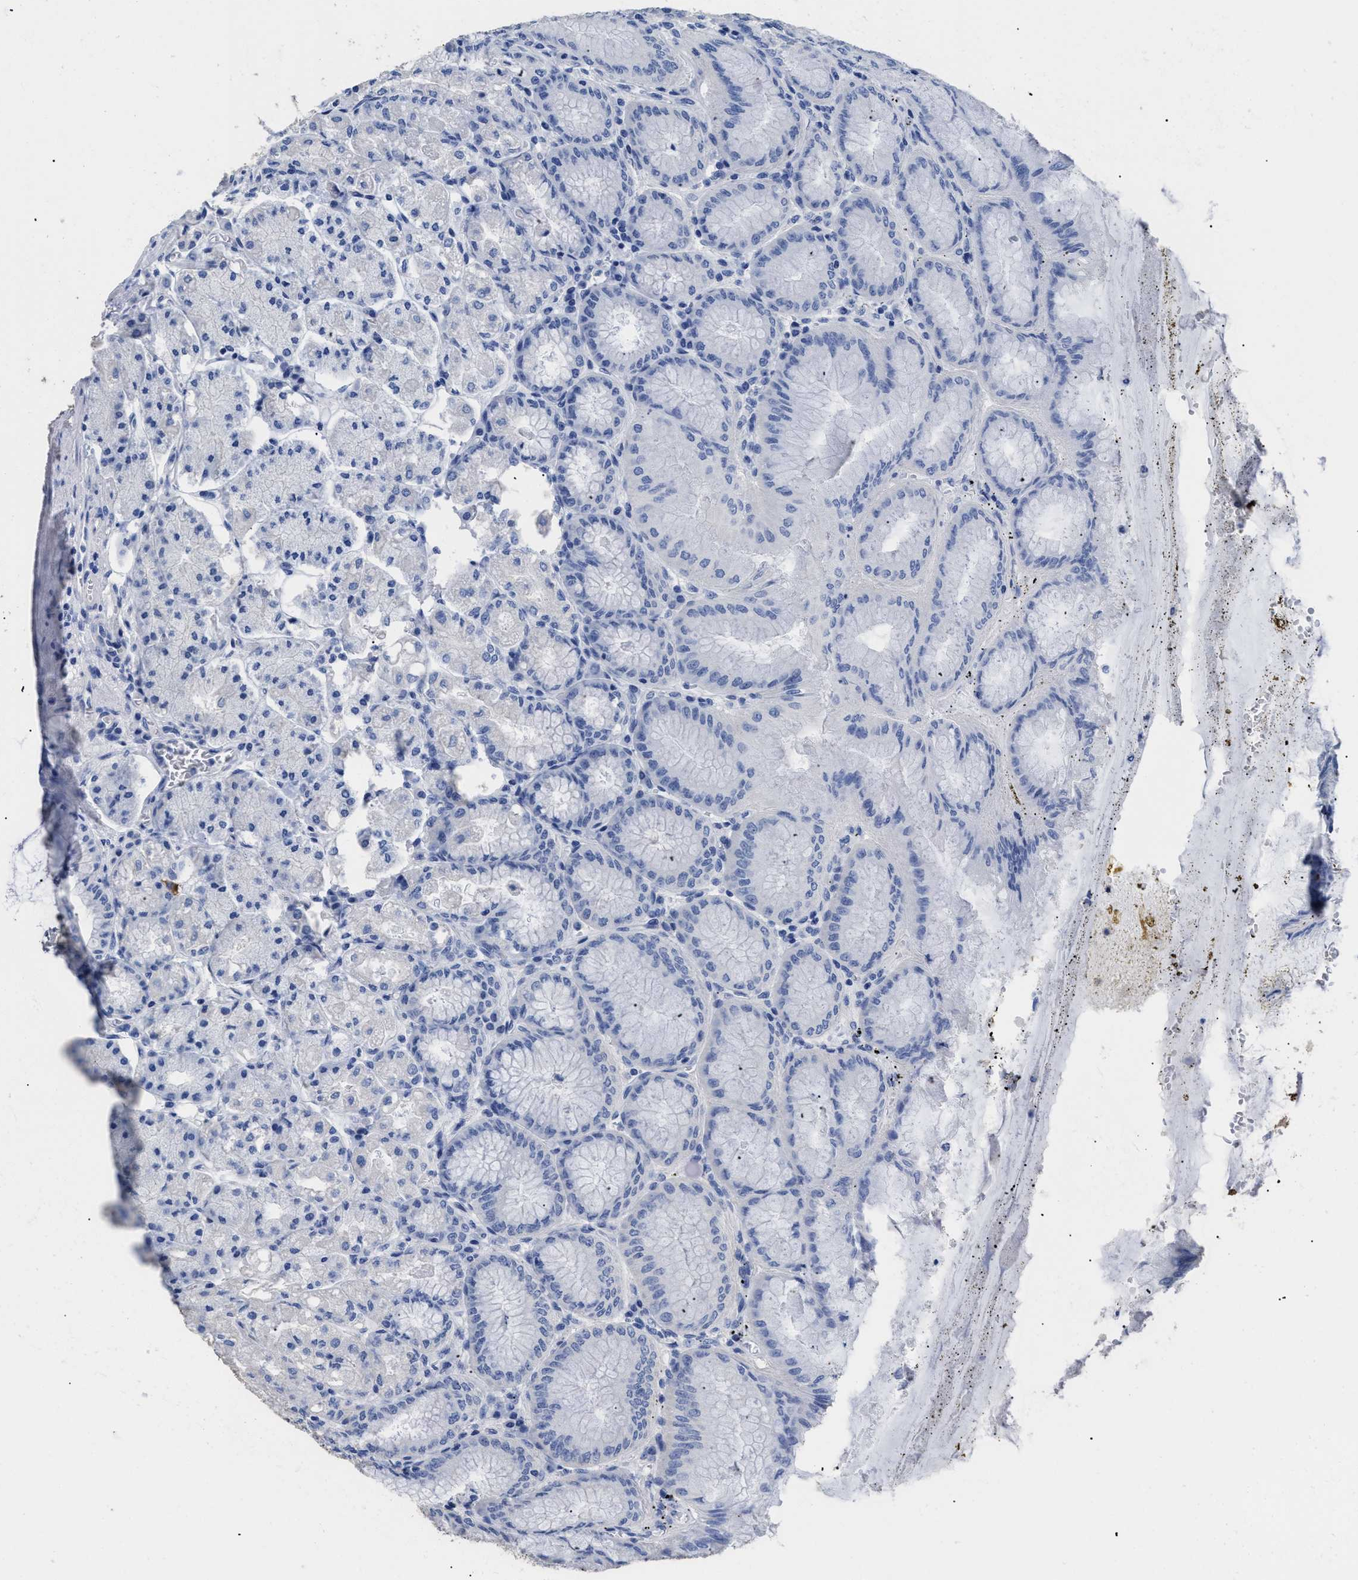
{"staining": {"intensity": "negative", "quantity": "none", "location": "none"}, "tissue": "stomach", "cell_type": "Glandular cells", "image_type": "normal", "snomed": [{"axis": "morphology", "description": "Normal tissue, NOS"}, {"axis": "topography", "description": "Stomach, lower"}], "caption": "IHC histopathology image of unremarkable human stomach stained for a protein (brown), which exhibits no expression in glandular cells. Nuclei are stained in blue.", "gene": "DLC1", "patient": {"sex": "male", "age": 71}}